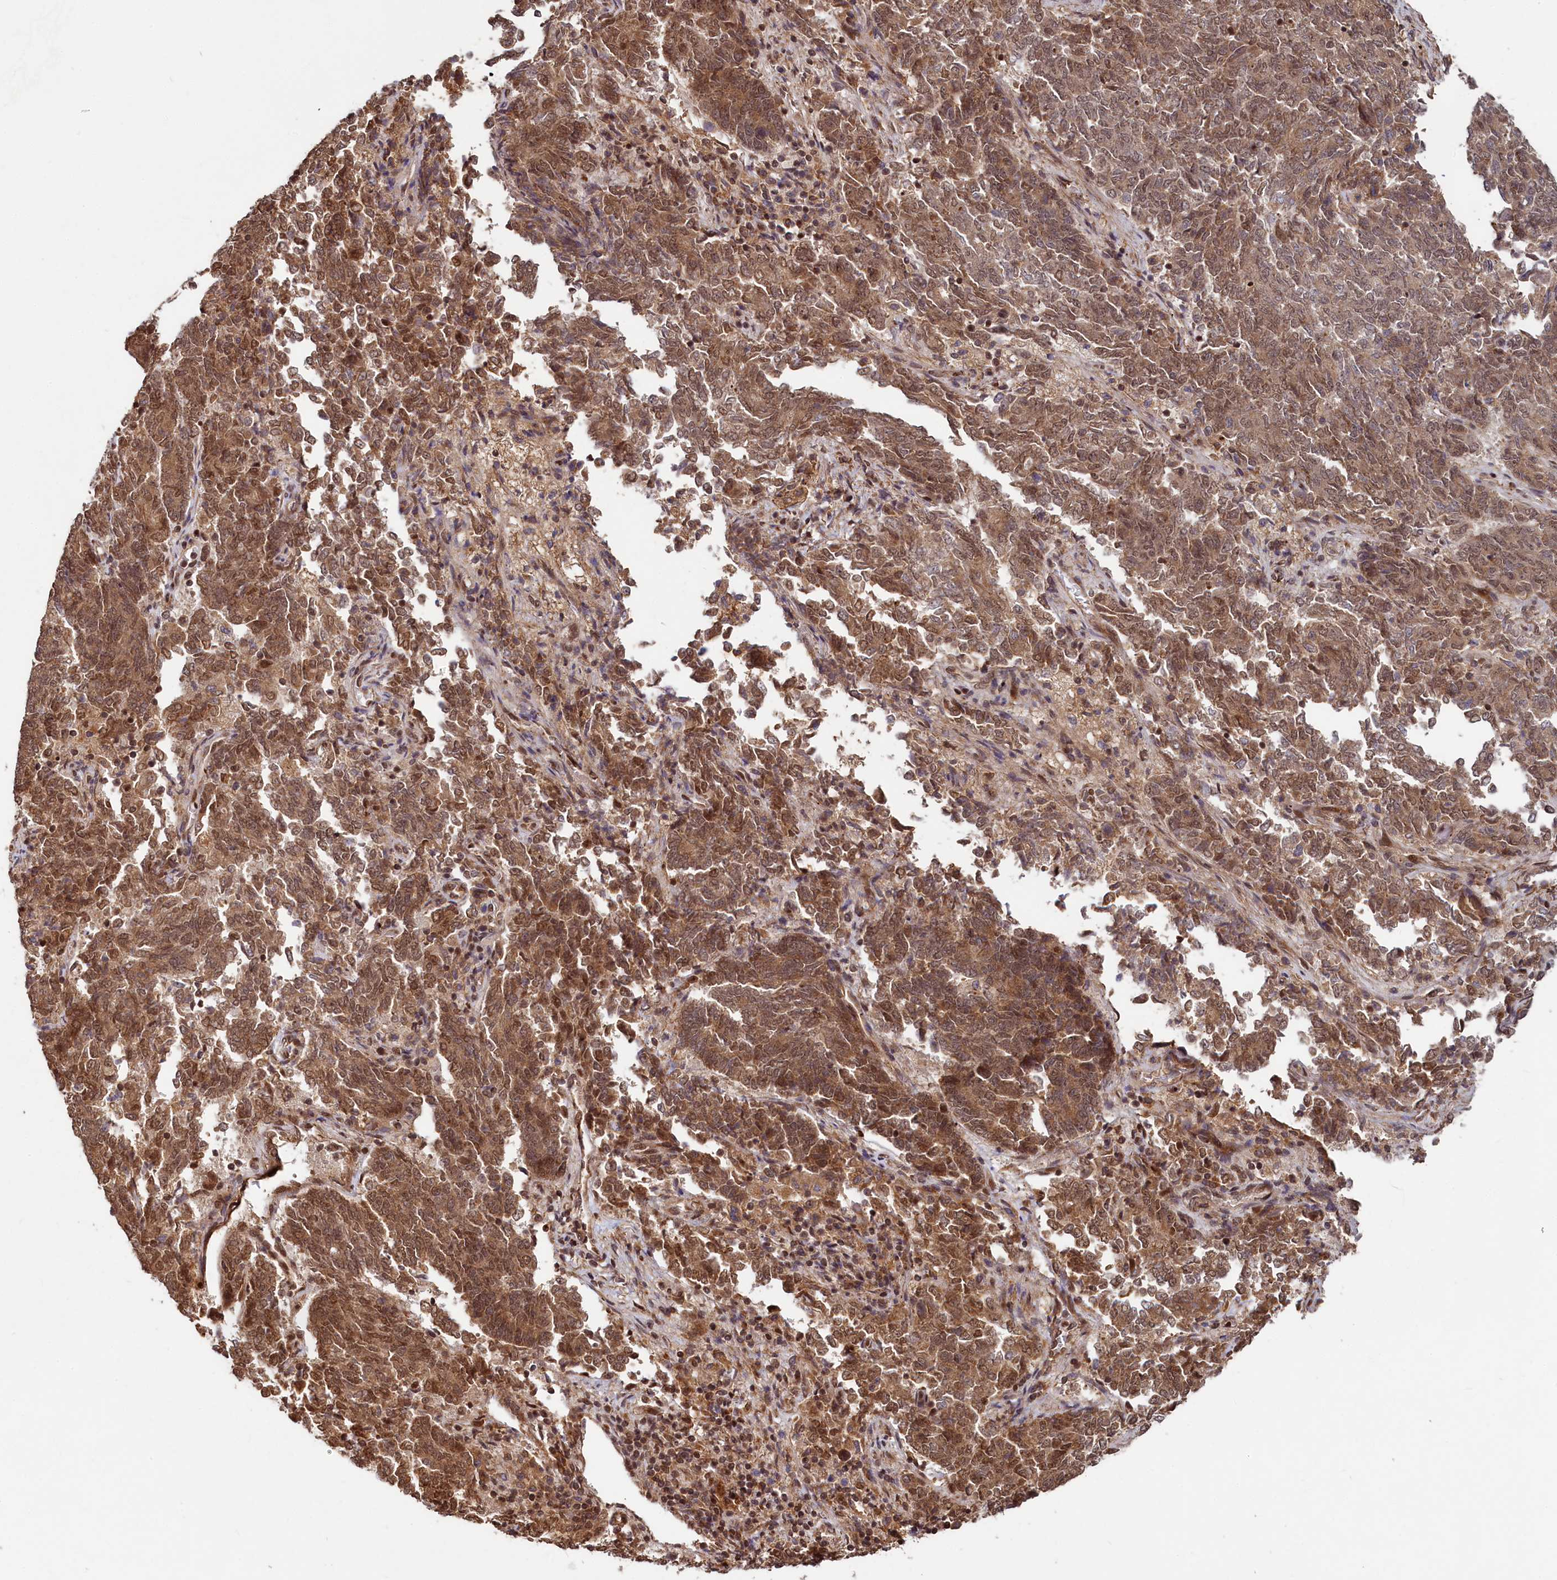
{"staining": {"intensity": "moderate", "quantity": ">75%", "location": "cytoplasmic/membranous,nuclear"}, "tissue": "endometrial cancer", "cell_type": "Tumor cells", "image_type": "cancer", "snomed": [{"axis": "morphology", "description": "Adenocarcinoma, NOS"}, {"axis": "topography", "description": "Endometrium"}], "caption": "This micrograph shows IHC staining of human endometrial cancer, with medium moderate cytoplasmic/membranous and nuclear expression in approximately >75% of tumor cells.", "gene": "TRIM23", "patient": {"sex": "female", "age": 80}}